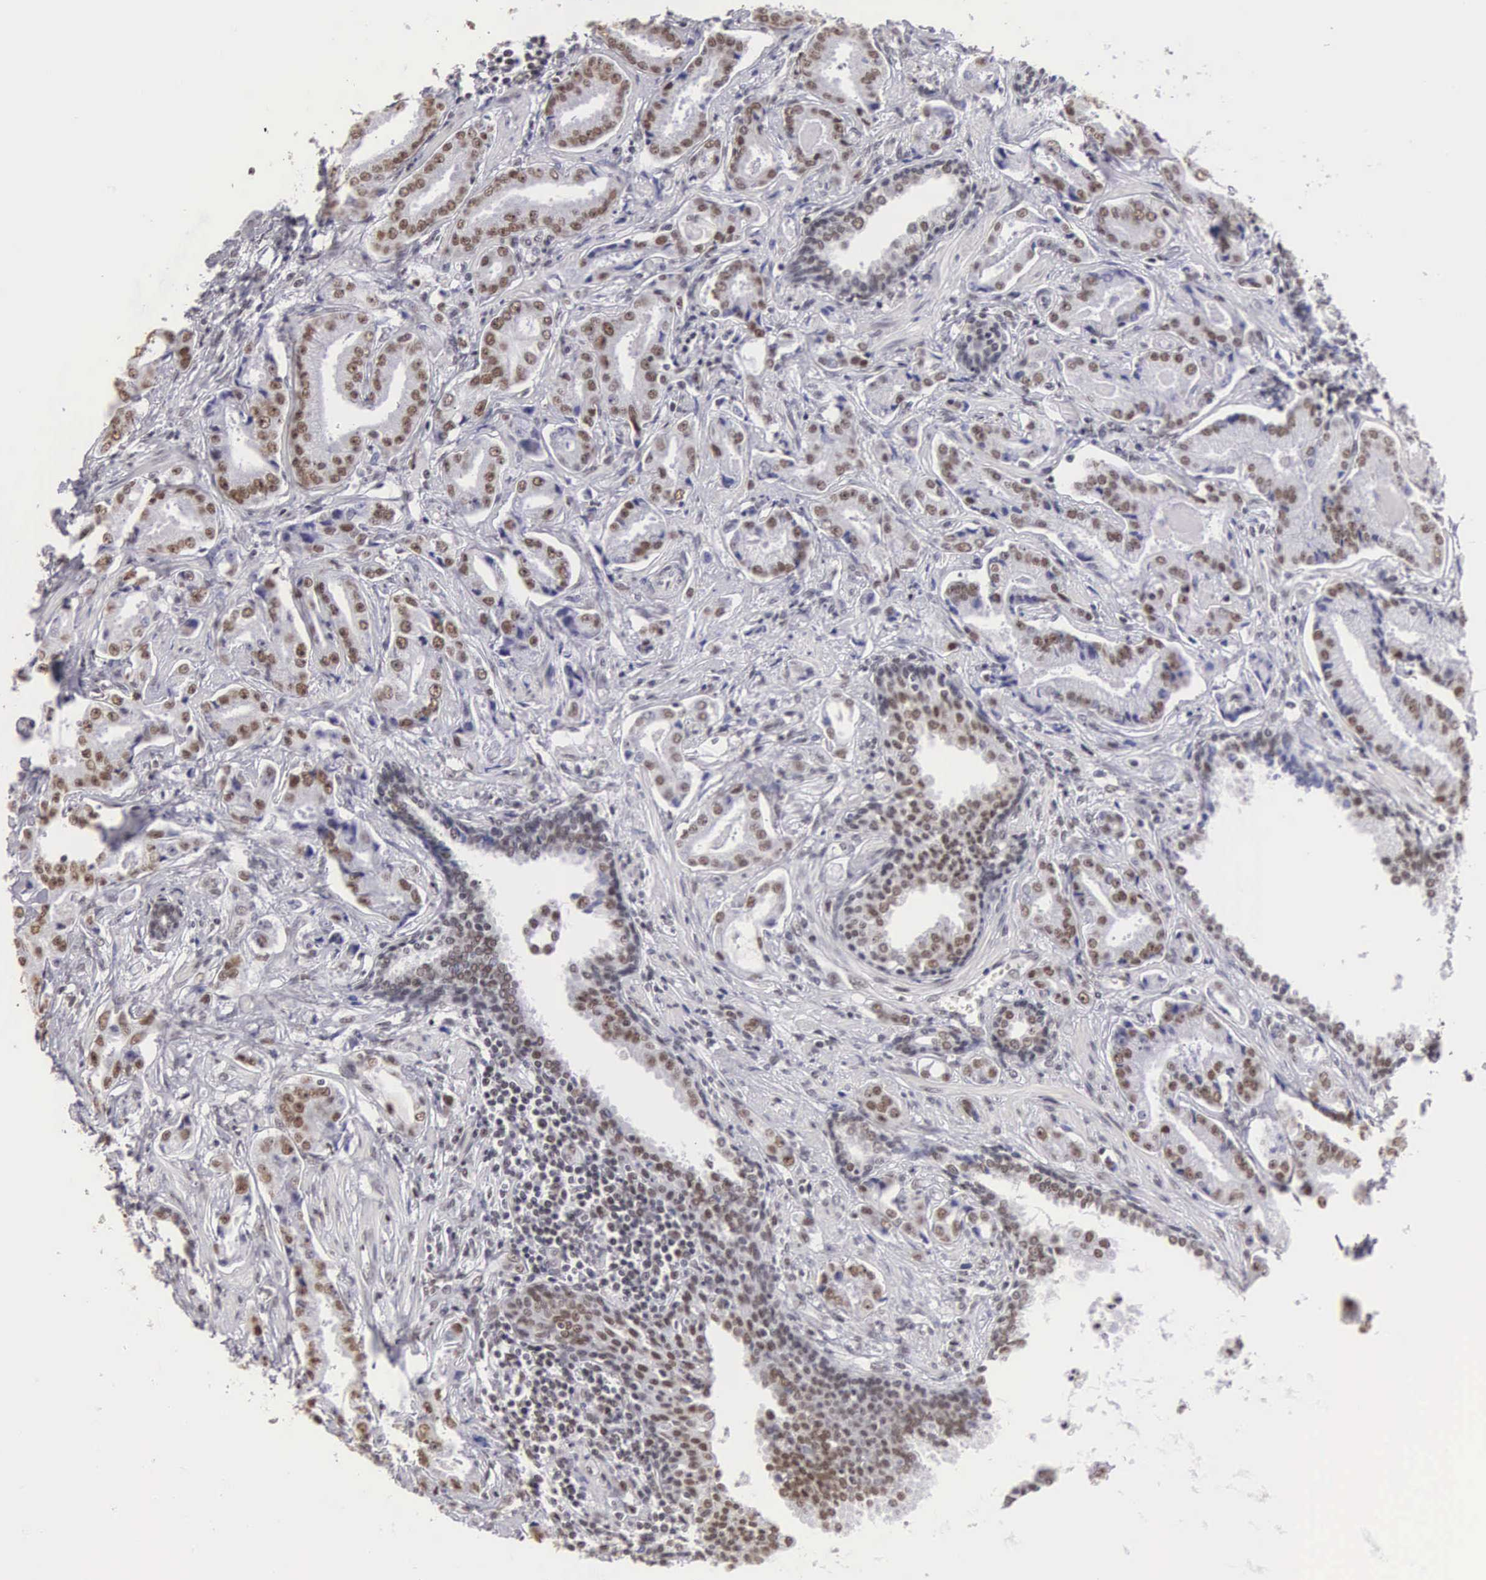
{"staining": {"intensity": "moderate", "quantity": "25%-75%", "location": "nuclear"}, "tissue": "prostate cancer", "cell_type": "Tumor cells", "image_type": "cancer", "snomed": [{"axis": "morphology", "description": "Adenocarcinoma, Low grade"}, {"axis": "topography", "description": "Prostate"}], "caption": "A high-resolution micrograph shows immunohistochemistry staining of adenocarcinoma (low-grade) (prostate), which demonstrates moderate nuclear positivity in approximately 25%-75% of tumor cells. The protein of interest is stained brown, and the nuclei are stained in blue (DAB (3,3'-diaminobenzidine) IHC with brightfield microscopy, high magnification).", "gene": "CSTF2", "patient": {"sex": "male", "age": 65}}